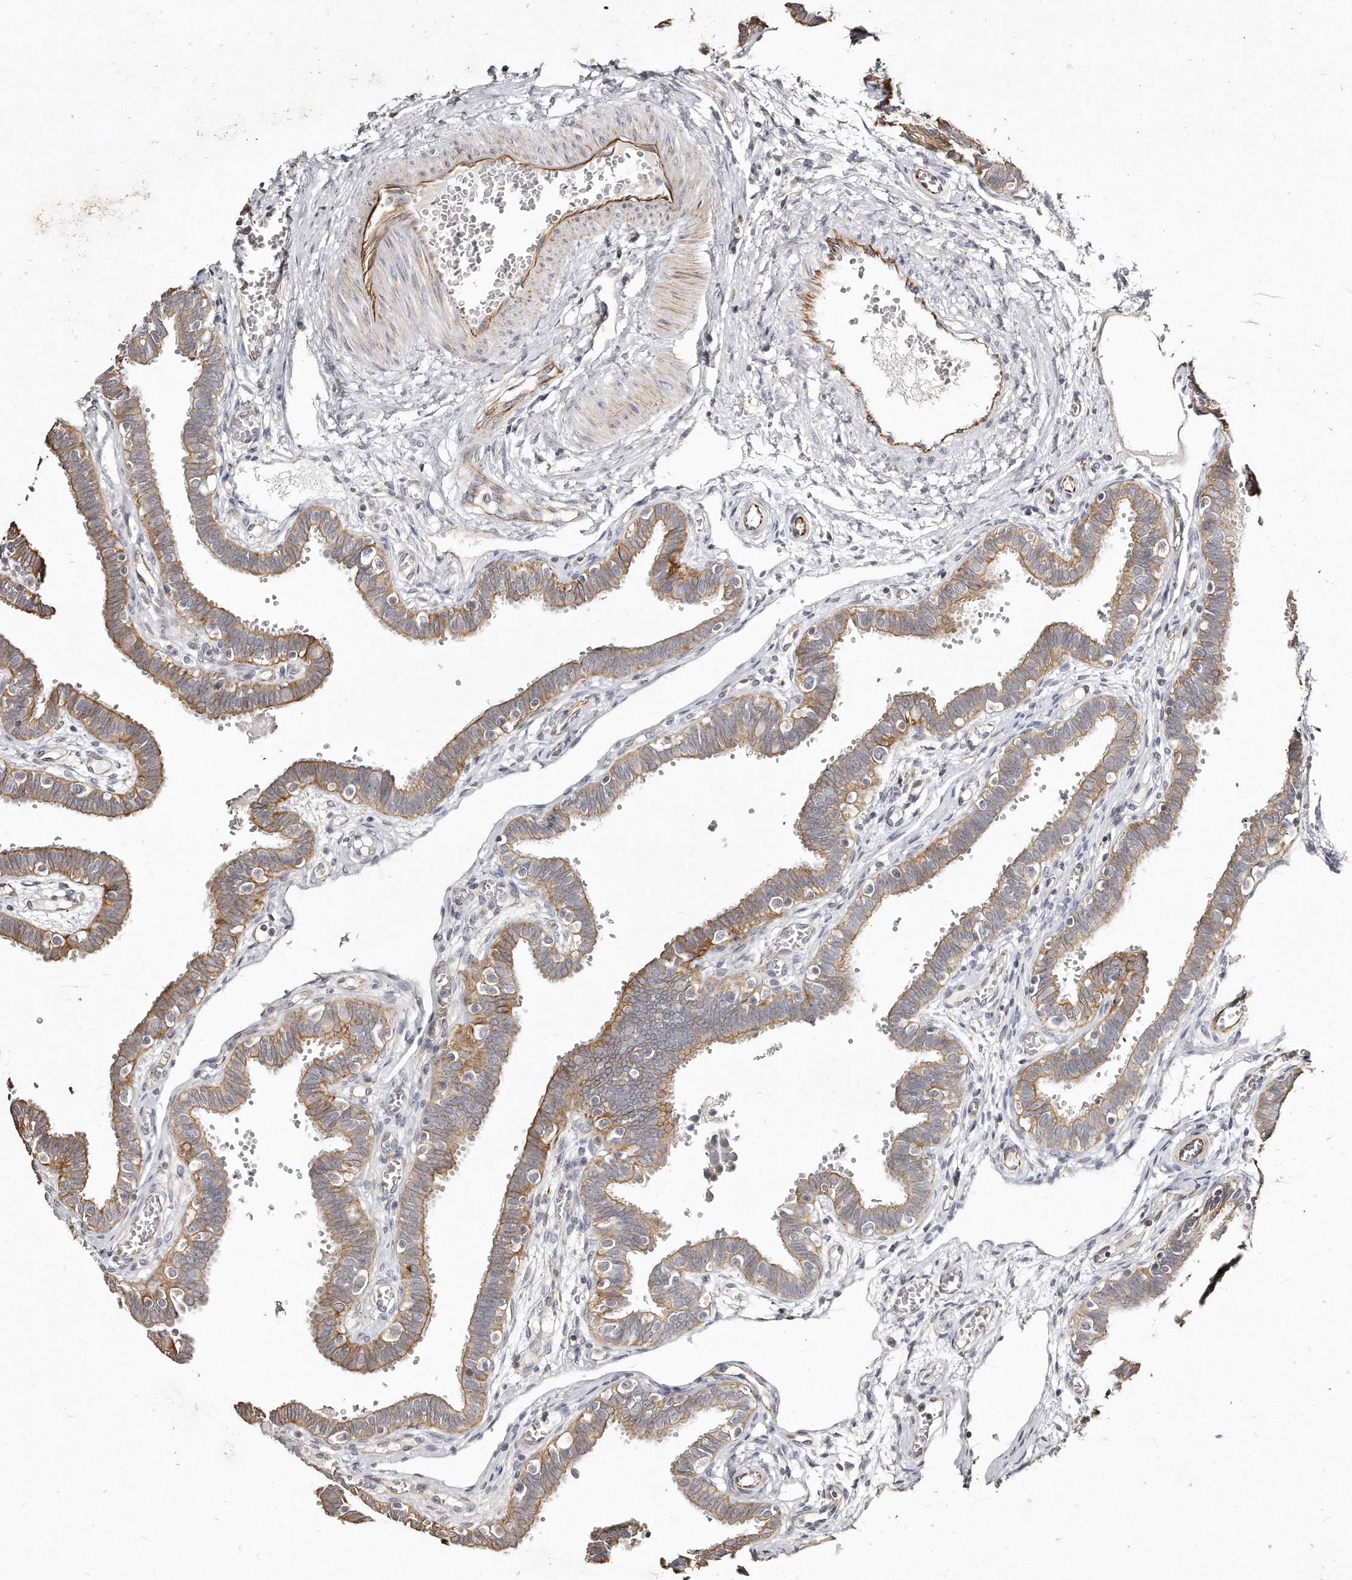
{"staining": {"intensity": "moderate", "quantity": "25%-75%", "location": "cytoplasmic/membranous"}, "tissue": "fallopian tube", "cell_type": "Glandular cells", "image_type": "normal", "snomed": [{"axis": "morphology", "description": "Normal tissue, NOS"}, {"axis": "topography", "description": "Fallopian tube"}, {"axis": "topography", "description": "Placenta"}], "caption": "This image demonstrates immunohistochemistry staining of unremarkable fallopian tube, with medium moderate cytoplasmic/membranous staining in approximately 25%-75% of glandular cells.", "gene": "ZYG11A", "patient": {"sex": "female", "age": 32}}